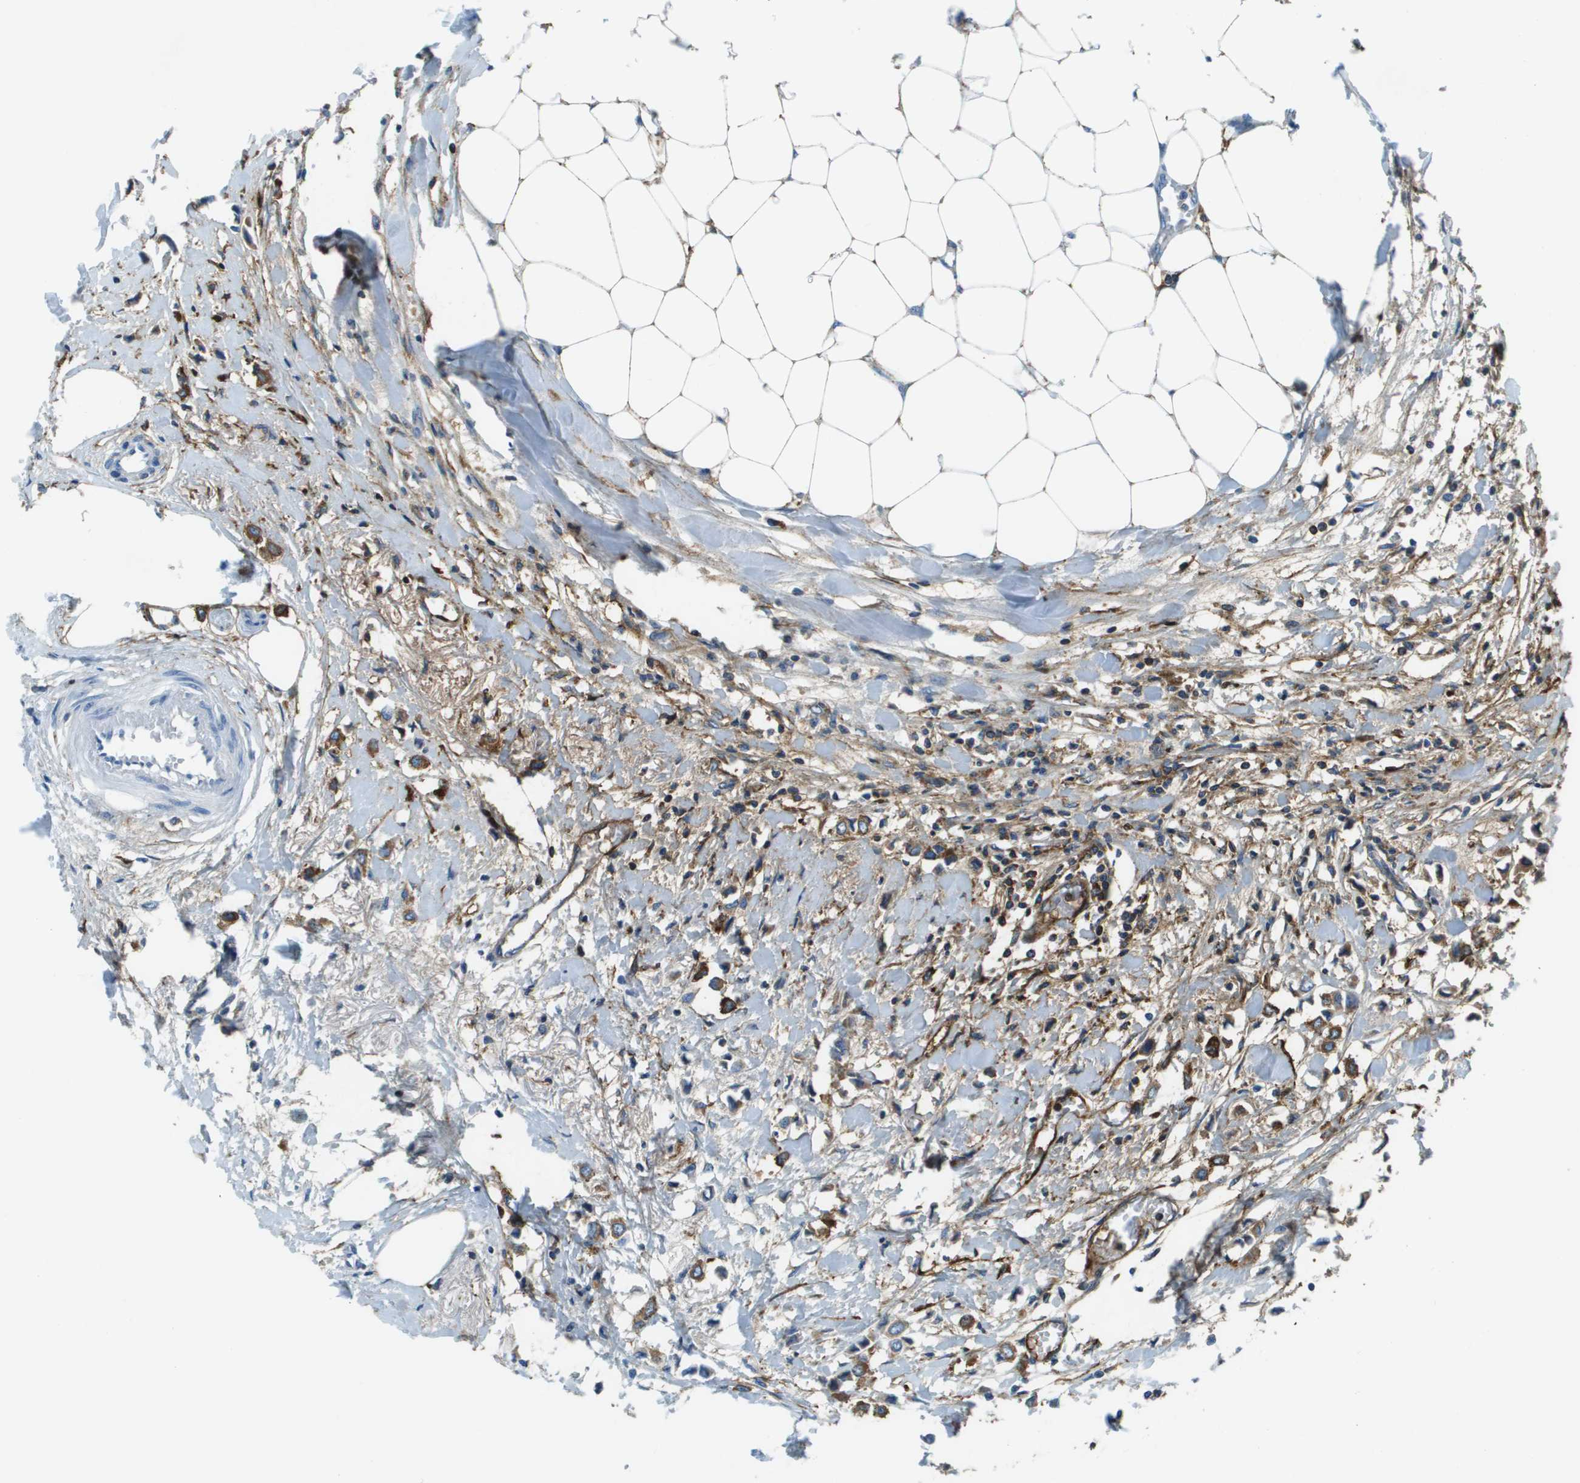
{"staining": {"intensity": "moderate", "quantity": ">75%", "location": "cytoplasmic/membranous"}, "tissue": "breast cancer", "cell_type": "Tumor cells", "image_type": "cancer", "snomed": [{"axis": "morphology", "description": "Lobular carcinoma"}, {"axis": "topography", "description": "Breast"}], "caption": "Immunohistochemistry (DAB (3,3'-diaminobenzidine)) staining of human breast cancer (lobular carcinoma) shows moderate cytoplasmic/membranous protein positivity in about >75% of tumor cells. (IHC, brightfield microscopy, high magnification).", "gene": "SDC1", "patient": {"sex": "female", "age": 51}}